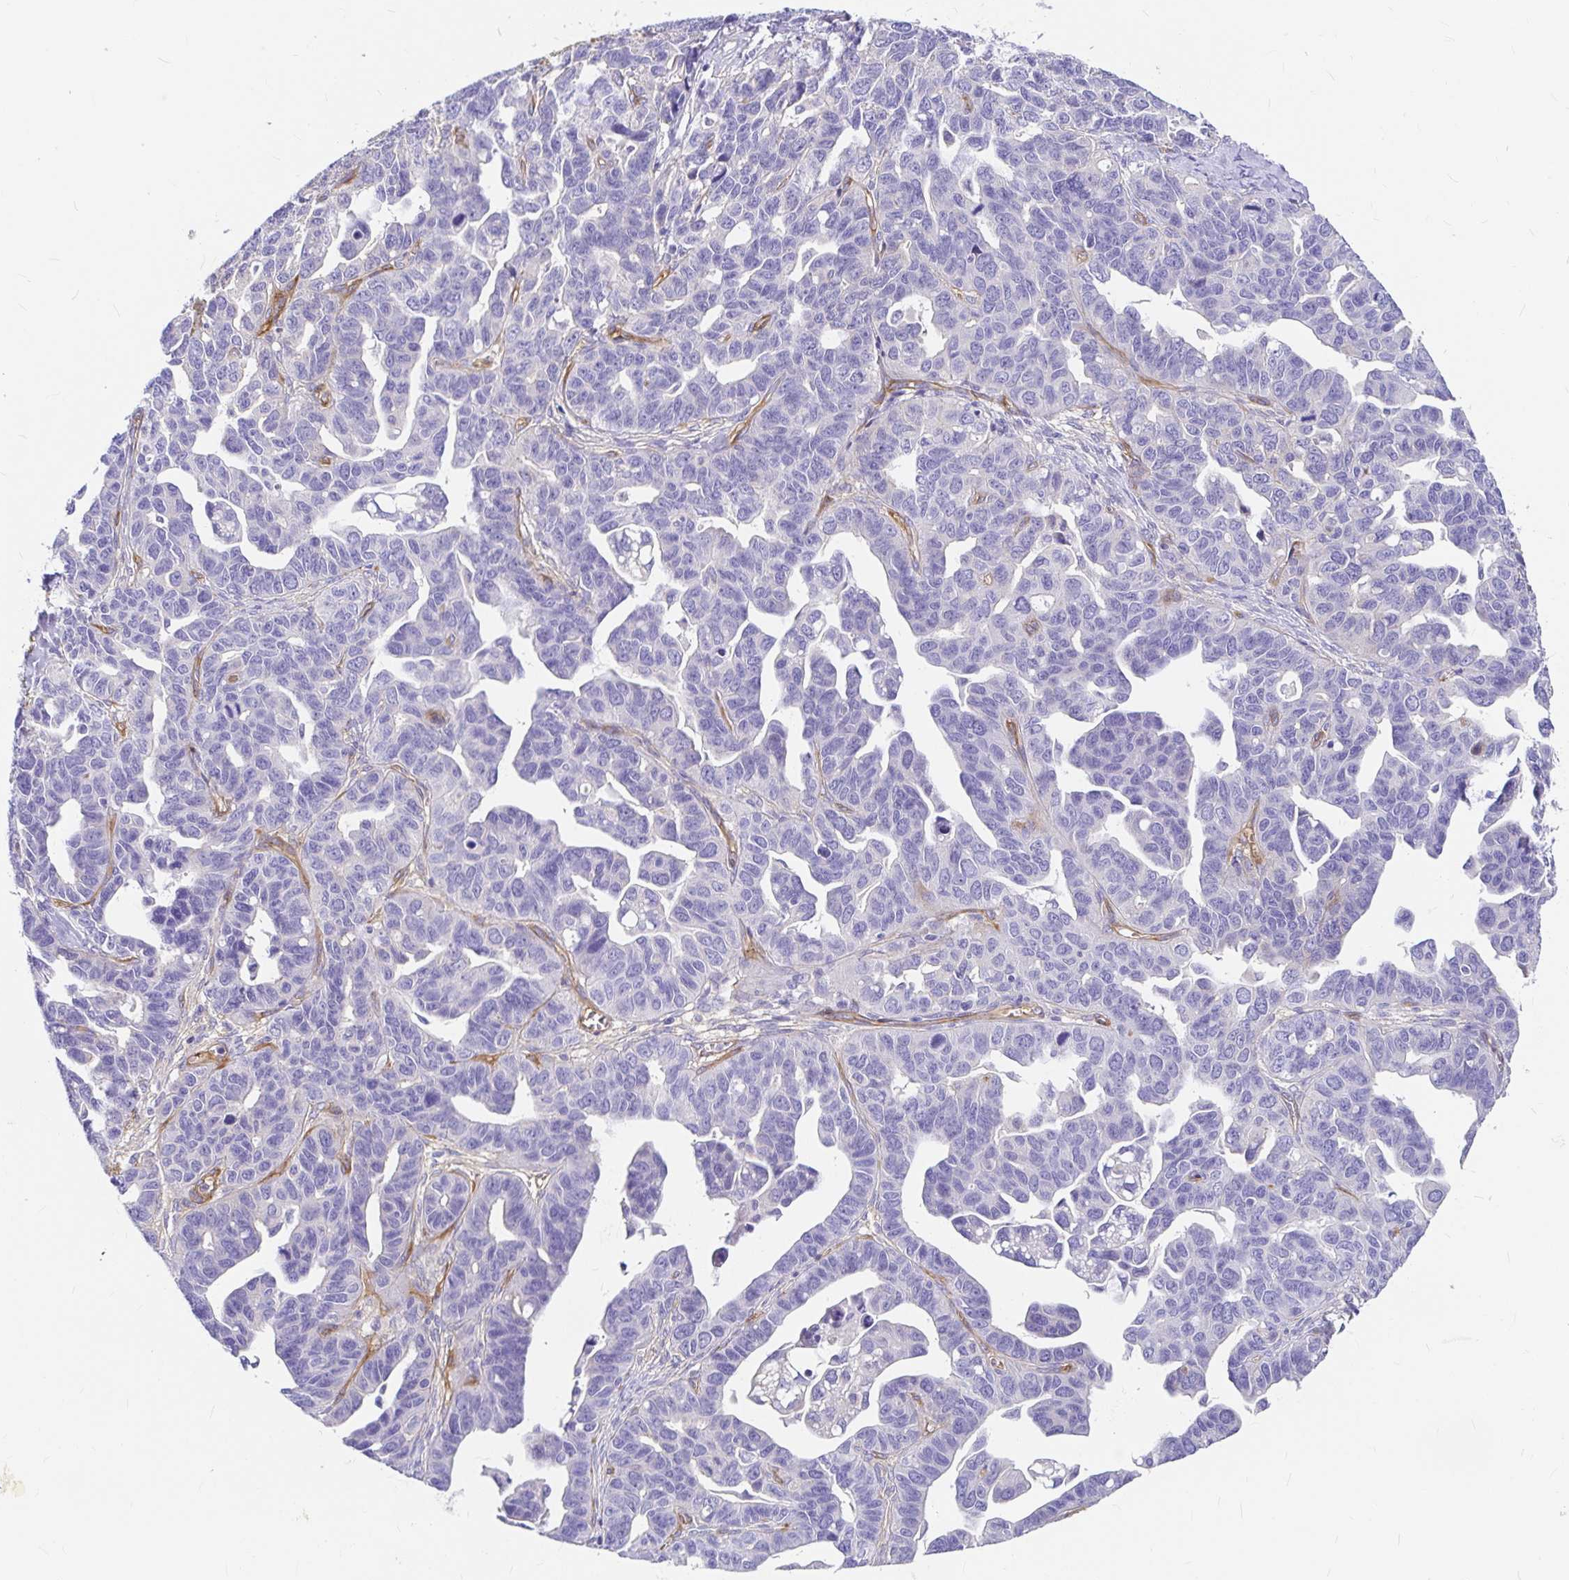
{"staining": {"intensity": "negative", "quantity": "none", "location": "none"}, "tissue": "ovarian cancer", "cell_type": "Tumor cells", "image_type": "cancer", "snomed": [{"axis": "morphology", "description": "Cystadenocarcinoma, serous, NOS"}, {"axis": "topography", "description": "Ovary"}], "caption": "DAB (3,3'-diaminobenzidine) immunohistochemical staining of human ovarian cancer shows no significant staining in tumor cells.", "gene": "MYO1B", "patient": {"sex": "female", "age": 69}}